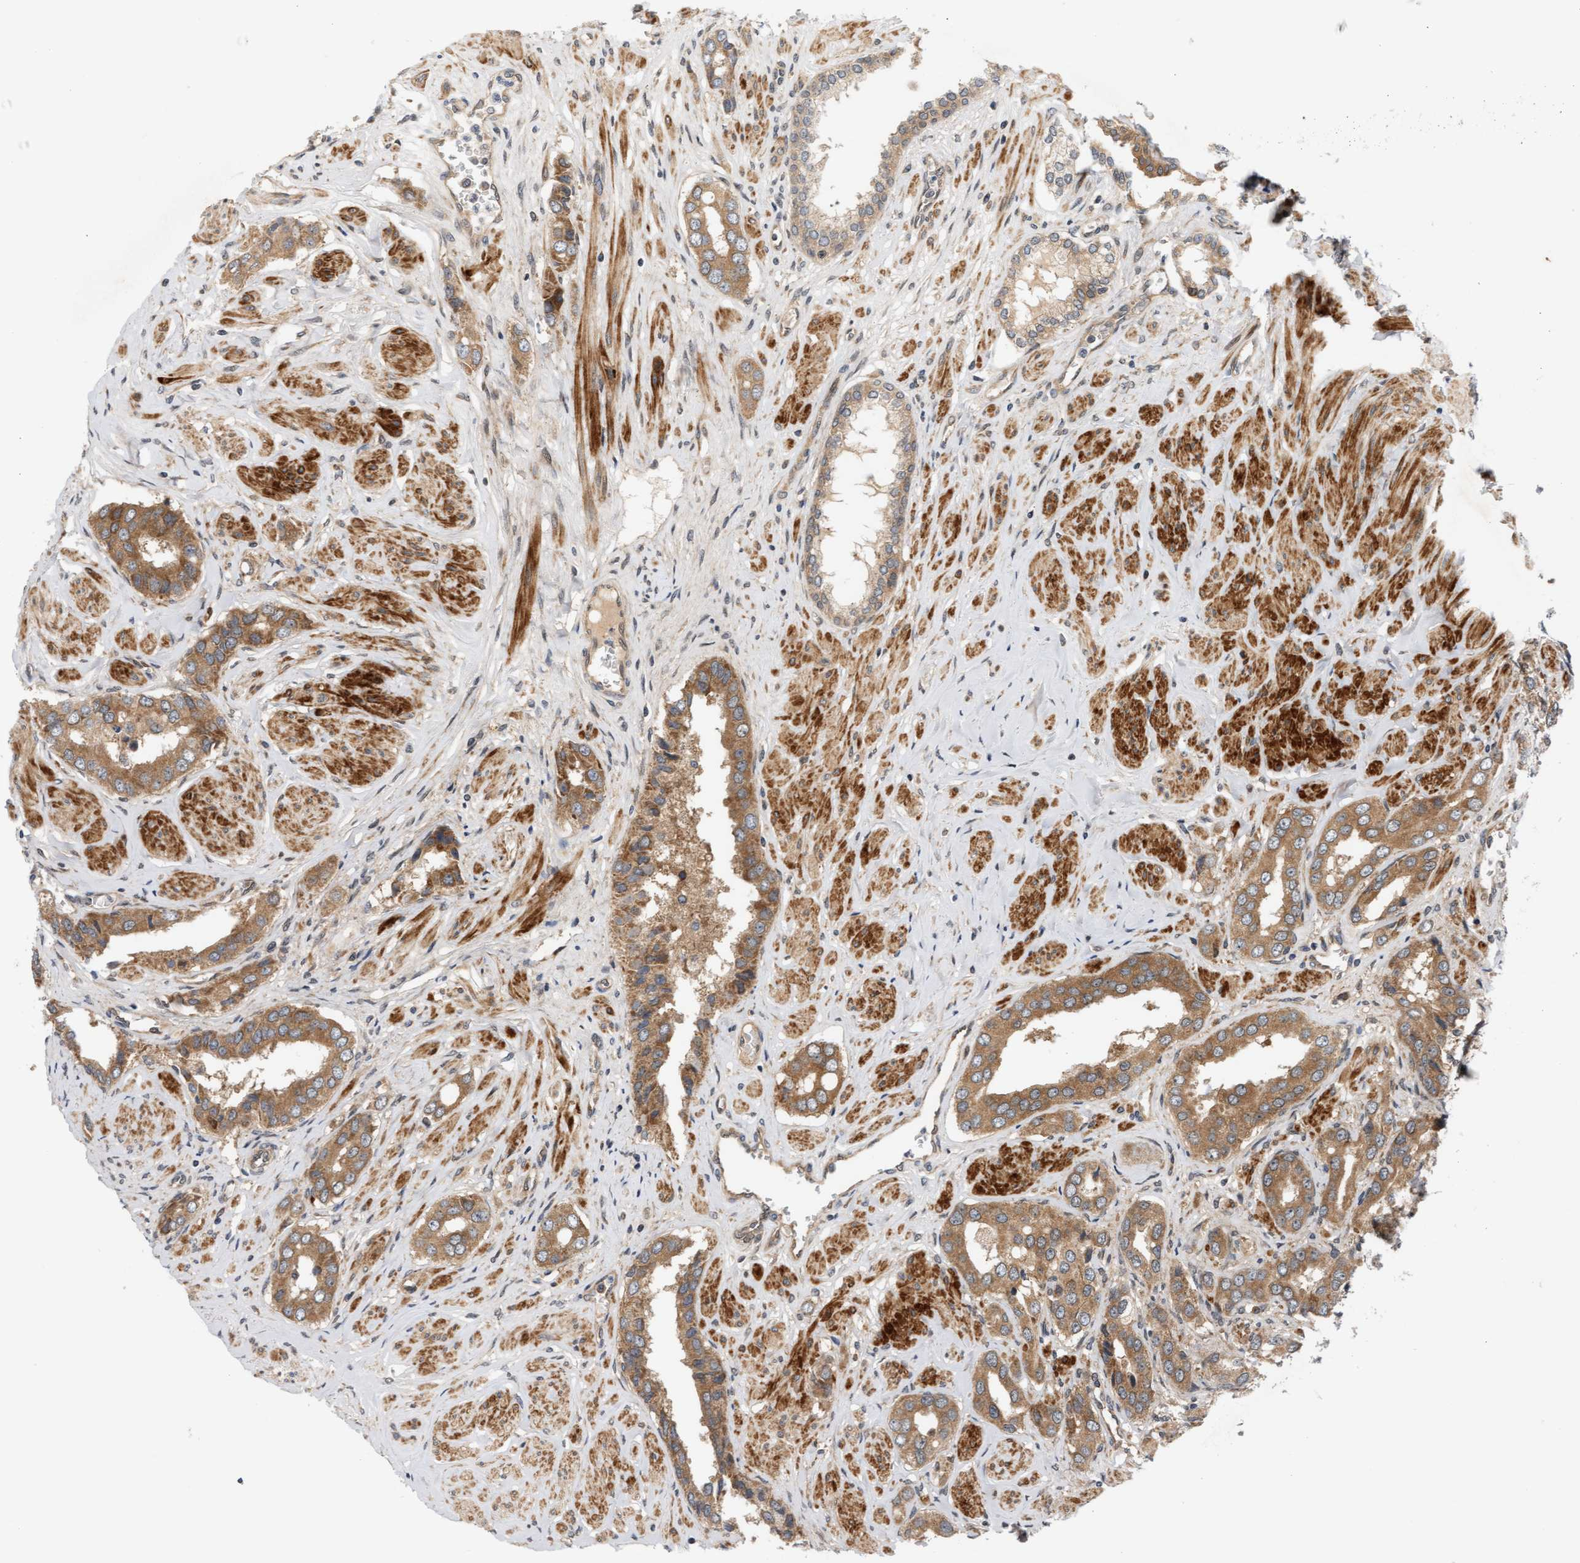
{"staining": {"intensity": "moderate", "quantity": ">75%", "location": "cytoplasmic/membranous"}, "tissue": "prostate cancer", "cell_type": "Tumor cells", "image_type": "cancer", "snomed": [{"axis": "morphology", "description": "Adenocarcinoma, High grade"}, {"axis": "topography", "description": "Prostate"}], "caption": "A micrograph of human prostate high-grade adenocarcinoma stained for a protein displays moderate cytoplasmic/membranous brown staining in tumor cells. (Stains: DAB (3,3'-diaminobenzidine) in brown, nuclei in blue, Microscopy: brightfield microscopy at high magnification).", "gene": "BAHCC1", "patient": {"sex": "male", "age": 52}}